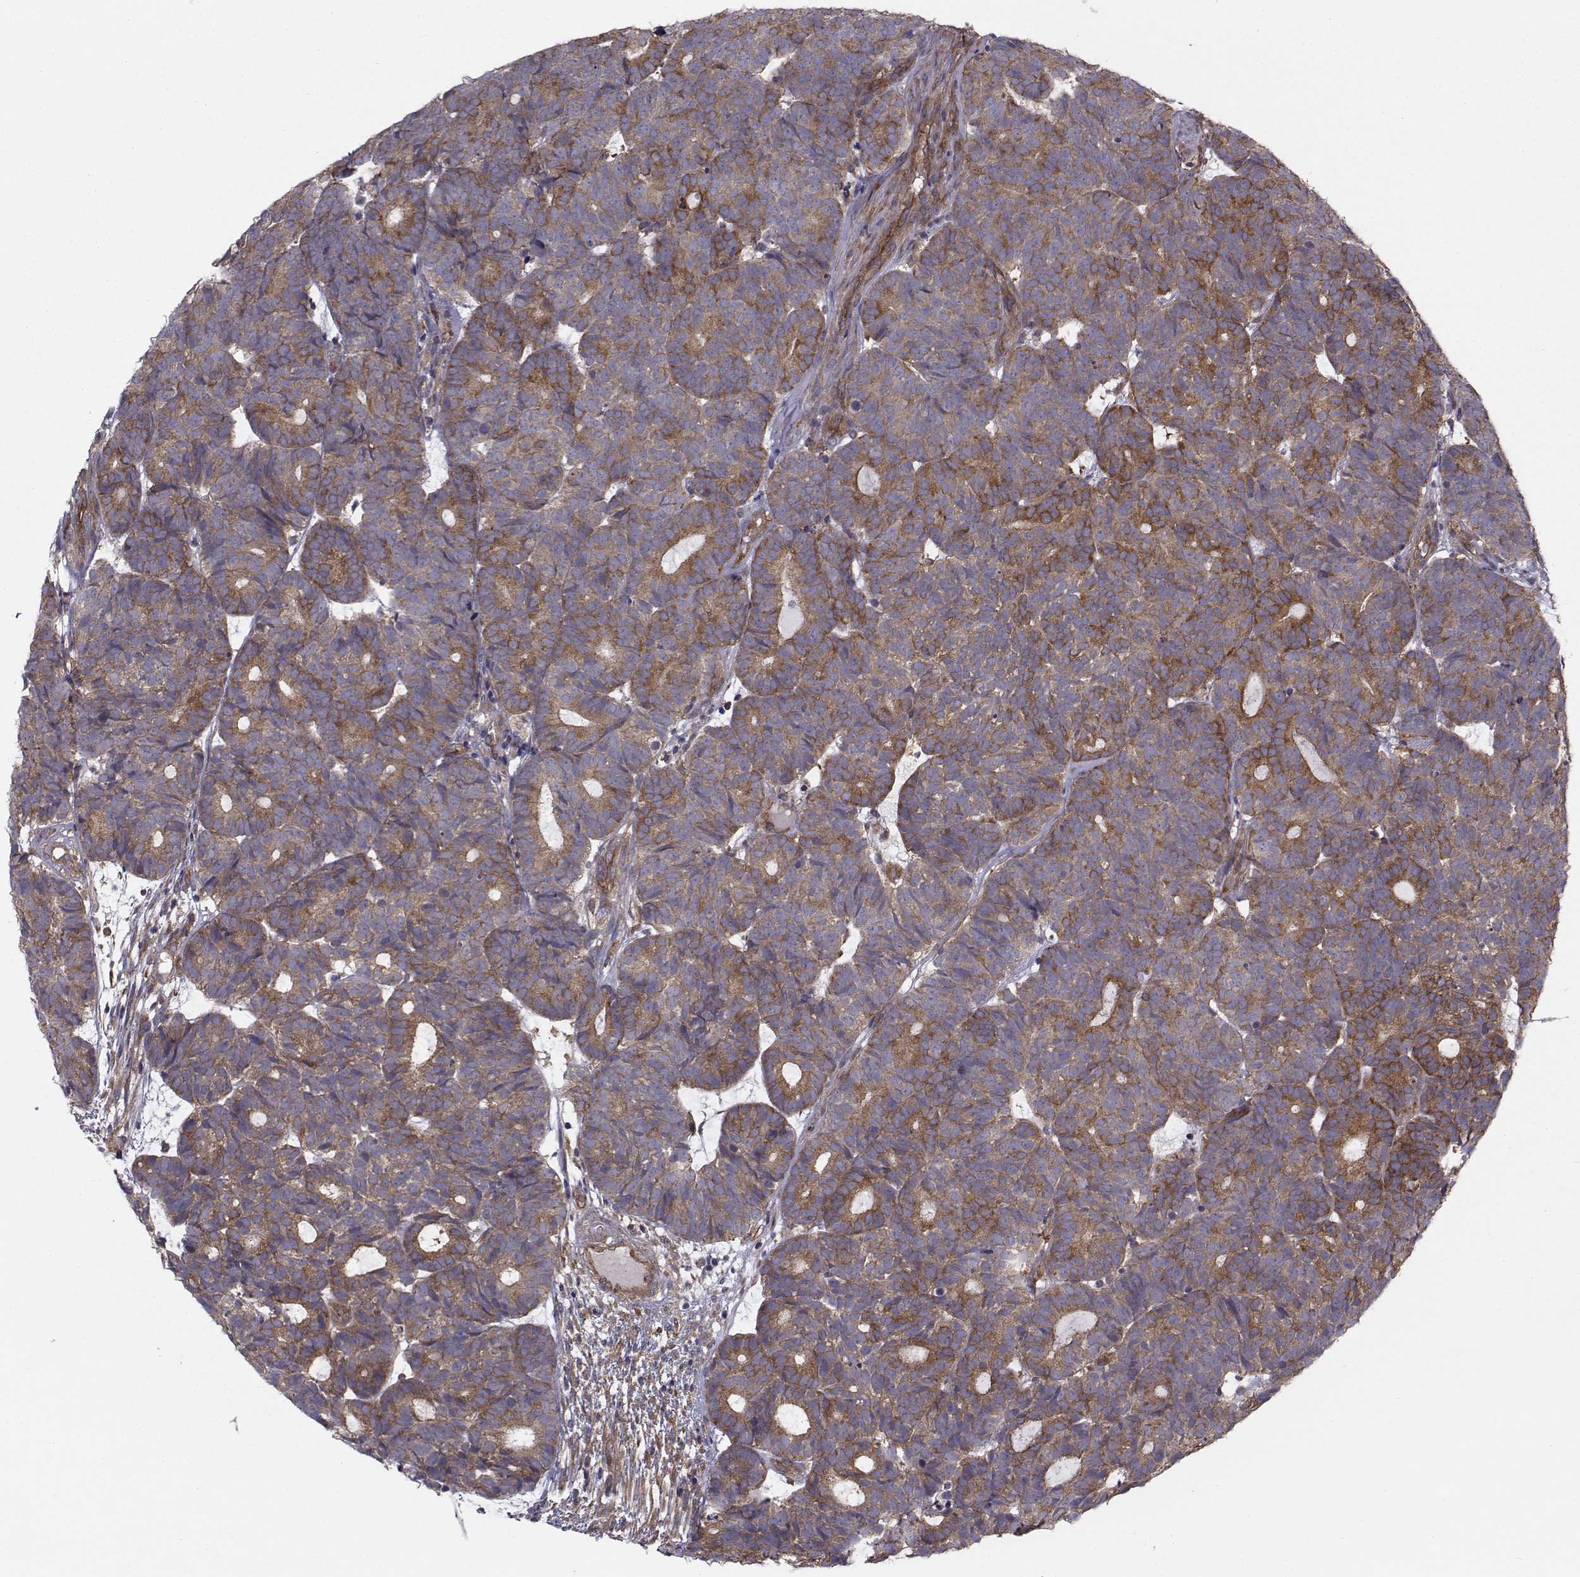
{"staining": {"intensity": "moderate", "quantity": ">75%", "location": "cytoplasmic/membranous"}, "tissue": "head and neck cancer", "cell_type": "Tumor cells", "image_type": "cancer", "snomed": [{"axis": "morphology", "description": "Adenocarcinoma, NOS"}, {"axis": "topography", "description": "Head-Neck"}], "caption": "Moderate cytoplasmic/membranous protein positivity is identified in about >75% of tumor cells in adenocarcinoma (head and neck).", "gene": "TRIP10", "patient": {"sex": "female", "age": 81}}